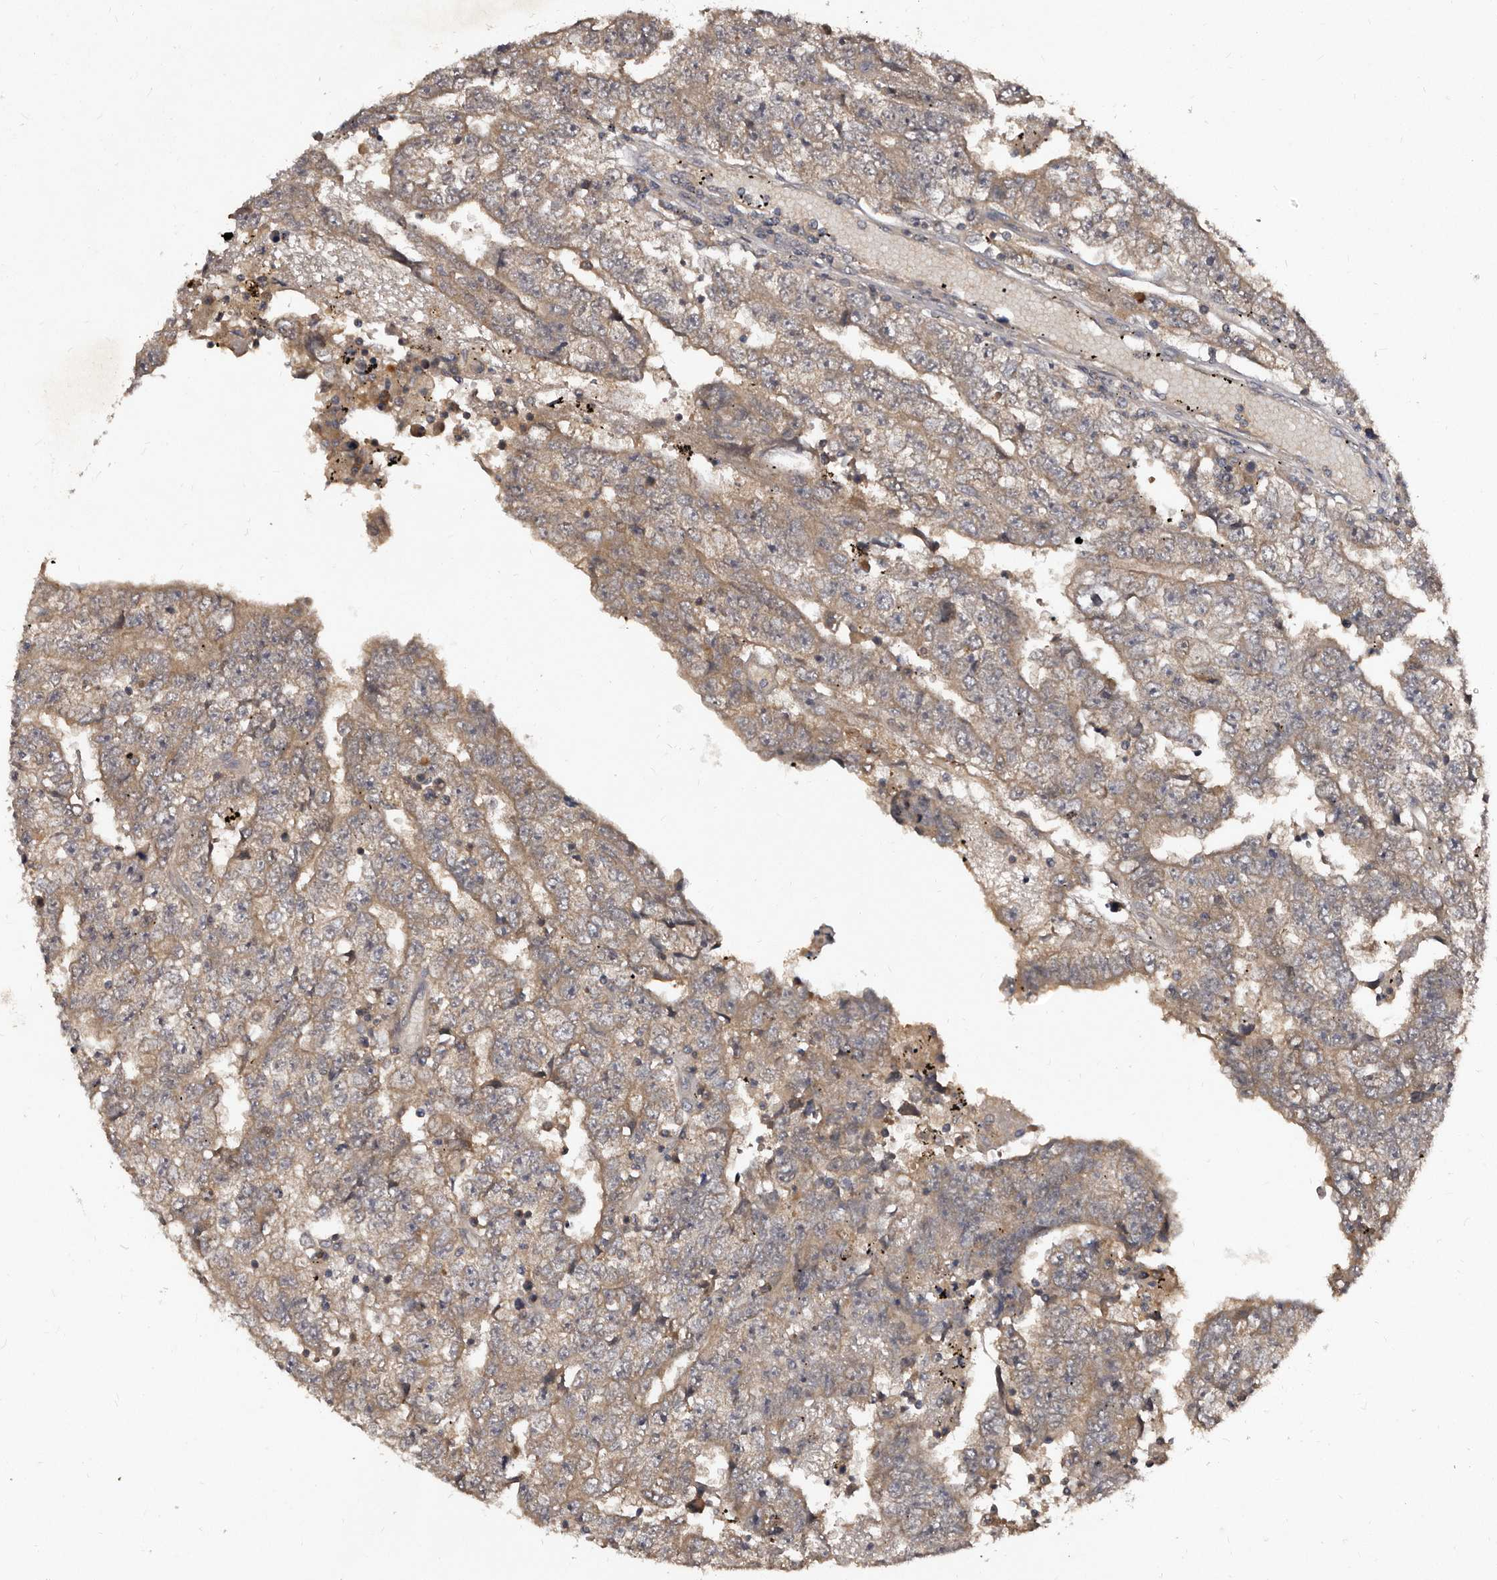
{"staining": {"intensity": "moderate", "quantity": ">75%", "location": "cytoplasmic/membranous"}, "tissue": "testis cancer", "cell_type": "Tumor cells", "image_type": "cancer", "snomed": [{"axis": "morphology", "description": "Carcinoma, Embryonal, NOS"}, {"axis": "topography", "description": "Testis"}], "caption": "Protein staining of embryonal carcinoma (testis) tissue exhibits moderate cytoplasmic/membranous expression in about >75% of tumor cells. (DAB IHC, brown staining for protein, blue staining for nuclei).", "gene": "PMVK", "patient": {"sex": "male", "age": 25}}